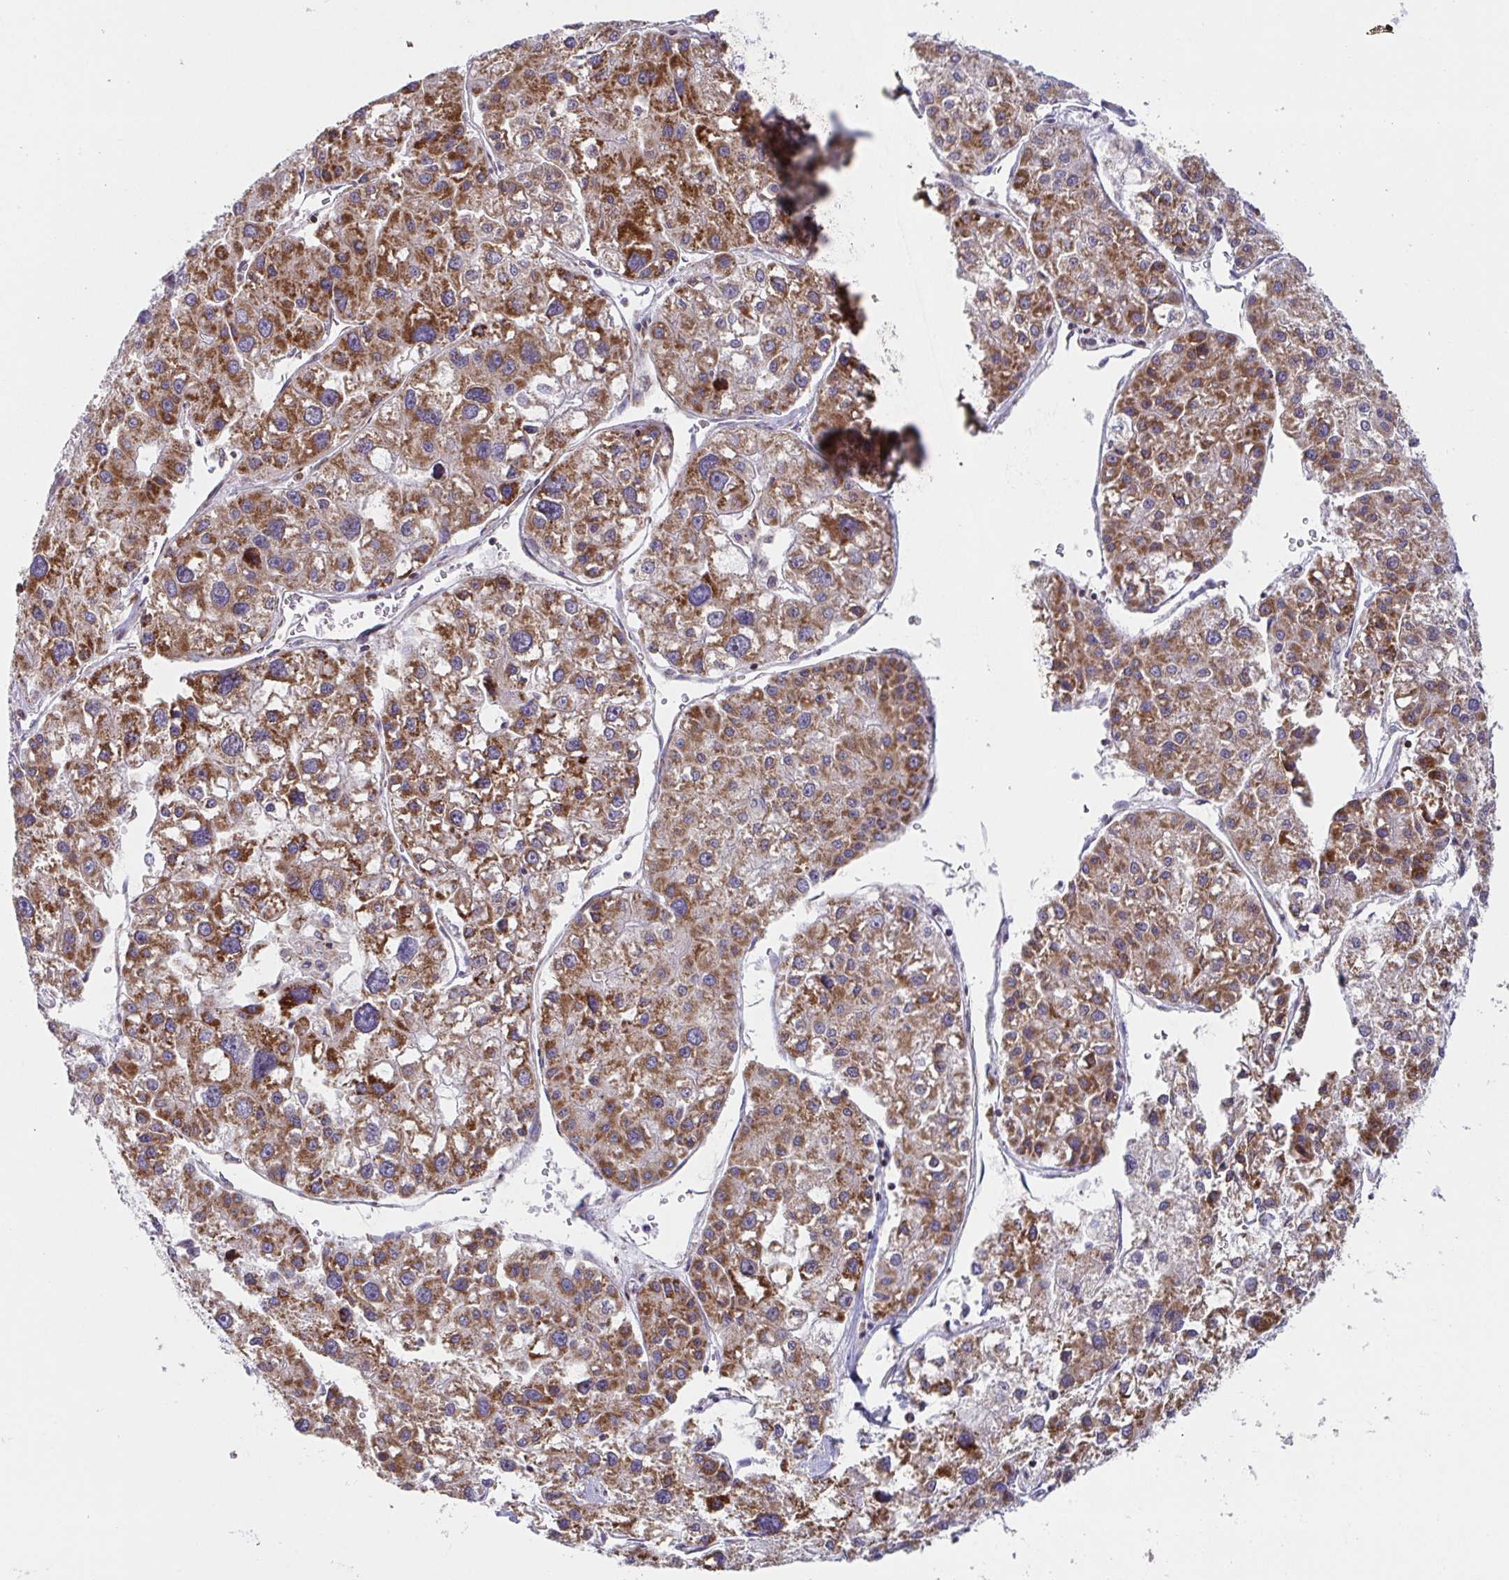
{"staining": {"intensity": "strong", "quantity": ">75%", "location": "cytoplasmic/membranous"}, "tissue": "liver cancer", "cell_type": "Tumor cells", "image_type": "cancer", "snomed": [{"axis": "morphology", "description": "Carcinoma, Hepatocellular, NOS"}, {"axis": "topography", "description": "Liver"}], "caption": "Immunohistochemical staining of human liver hepatocellular carcinoma exhibits strong cytoplasmic/membranous protein positivity in about >75% of tumor cells.", "gene": "ATP5MJ", "patient": {"sex": "male", "age": 73}}